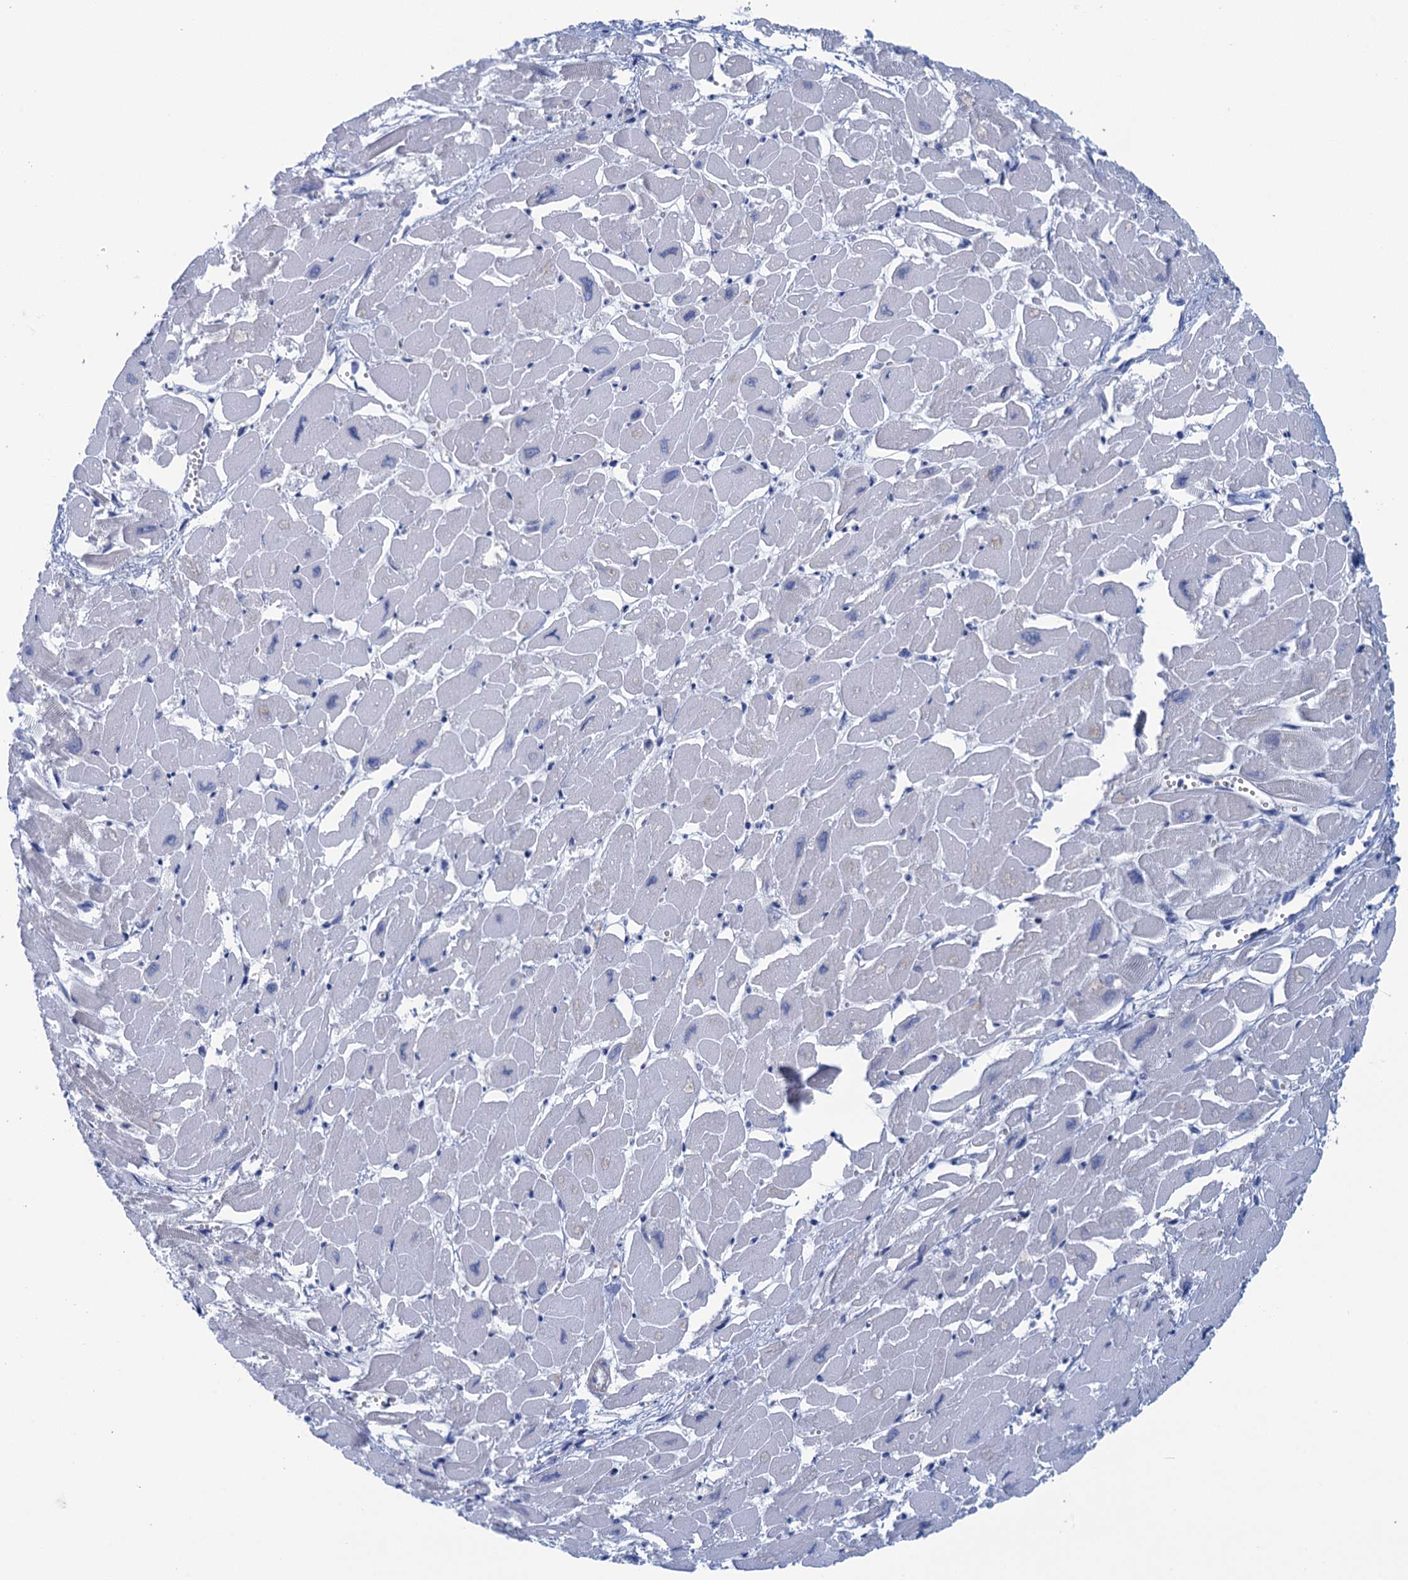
{"staining": {"intensity": "negative", "quantity": "none", "location": "none"}, "tissue": "heart muscle", "cell_type": "Cardiomyocytes", "image_type": "normal", "snomed": [{"axis": "morphology", "description": "Normal tissue, NOS"}, {"axis": "topography", "description": "Heart"}], "caption": "Photomicrograph shows no significant protein expression in cardiomyocytes of benign heart muscle. The staining was performed using DAB (3,3'-diaminobenzidine) to visualize the protein expression in brown, while the nuclei were stained in blue with hematoxylin (Magnification: 20x).", "gene": "CALML5", "patient": {"sex": "male", "age": 54}}